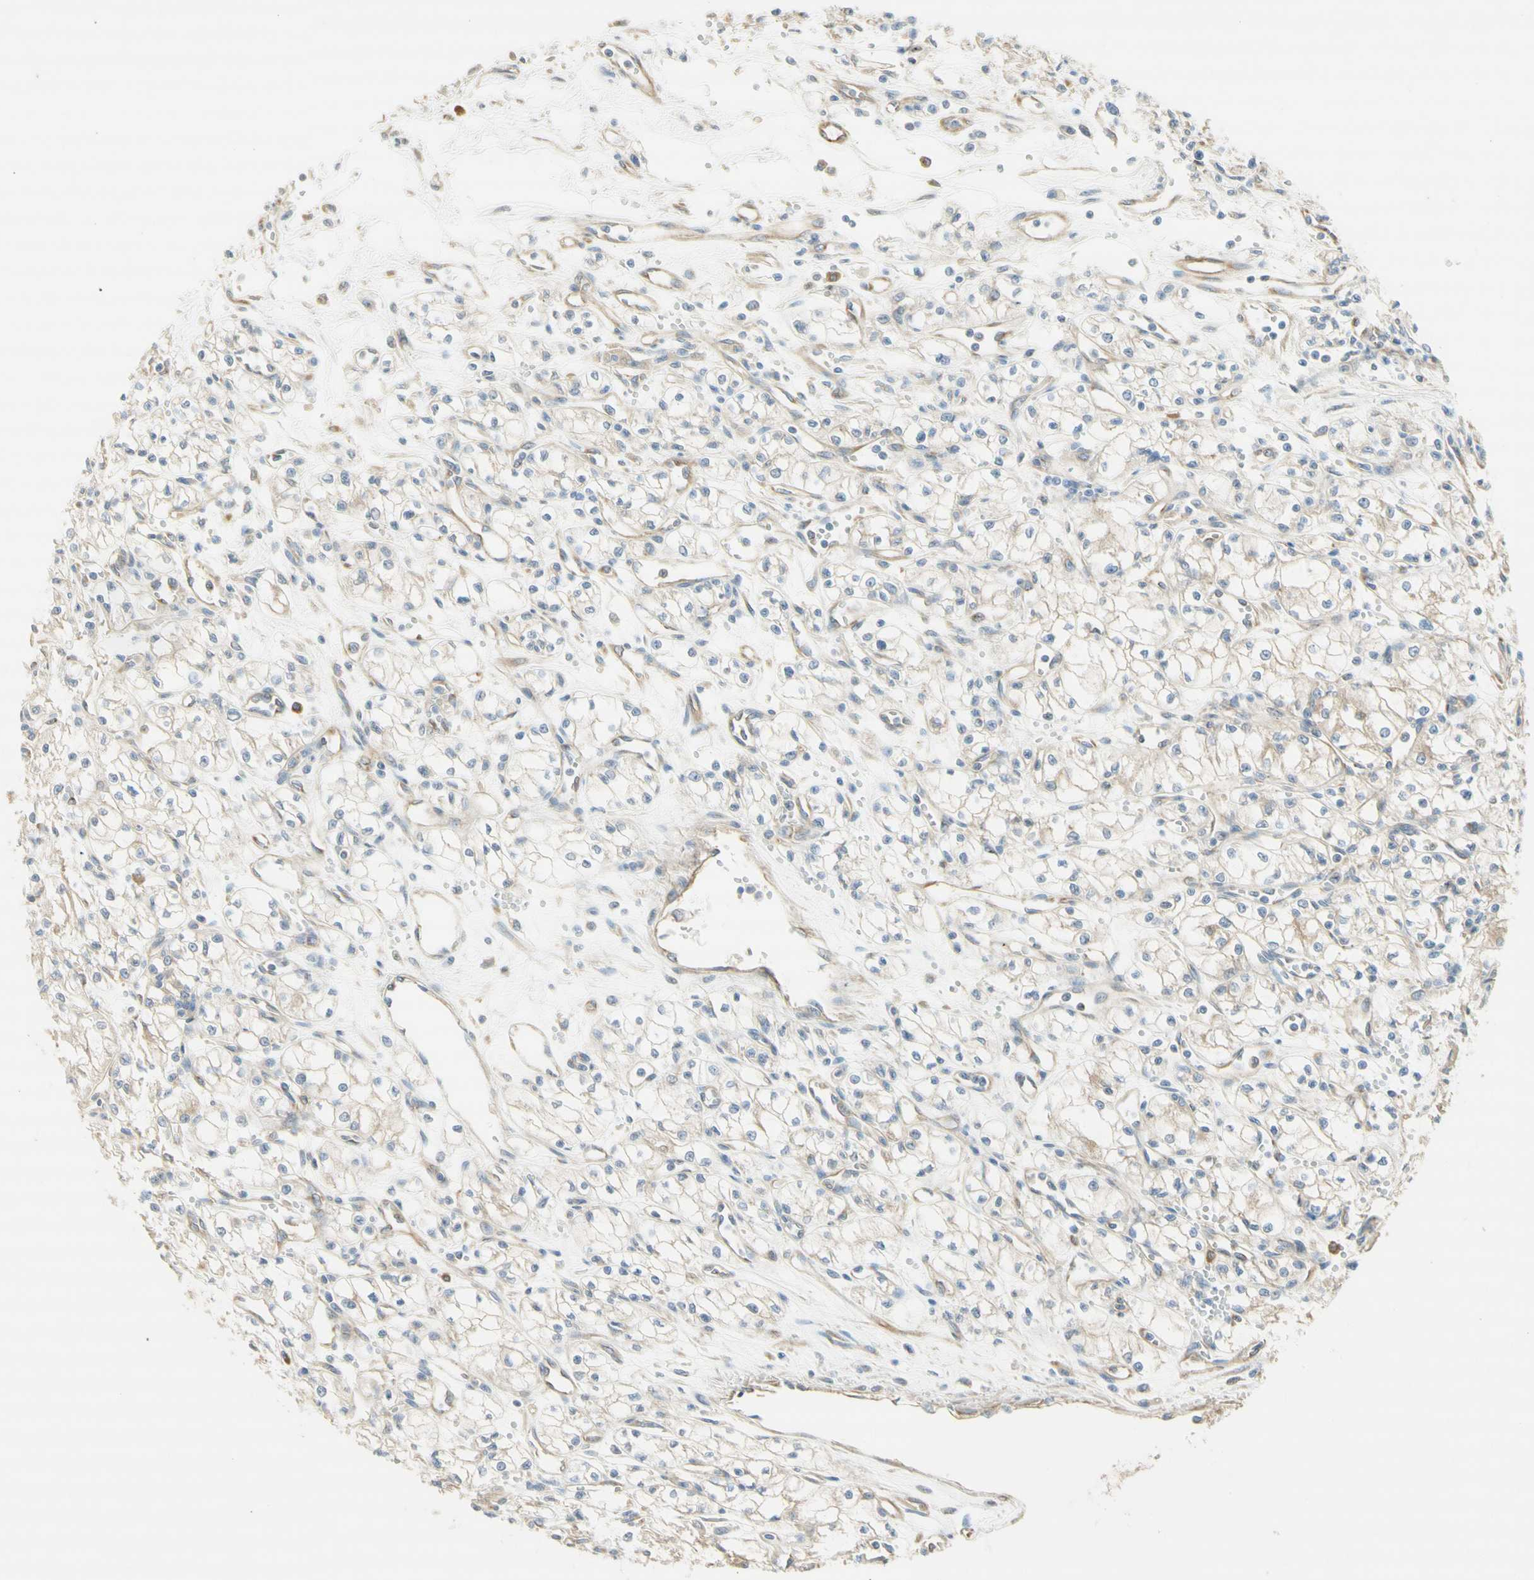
{"staining": {"intensity": "weak", "quantity": "<25%", "location": "cytoplasmic/membranous"}, "tissue": "renal cancer", "cell_type": "Tumor cells", "image_type": "cancer", "snomed": [{"axis": "morphology", "description": "Normal tissue, NOS"}, {"axis": "morphology", "description": "Adenocarcinoma, NOS"}, {"axis": "topography", "description": "Kidney"}], "caption": "IHC photomicrograph of neoplastic tissue: human renal cancer (adenocarcinoma) stained with DAB reveals no significant protein expression in tumor cells.", "gene": "DYNC1H1", "patient": {"sex": "male", "age": 59}}